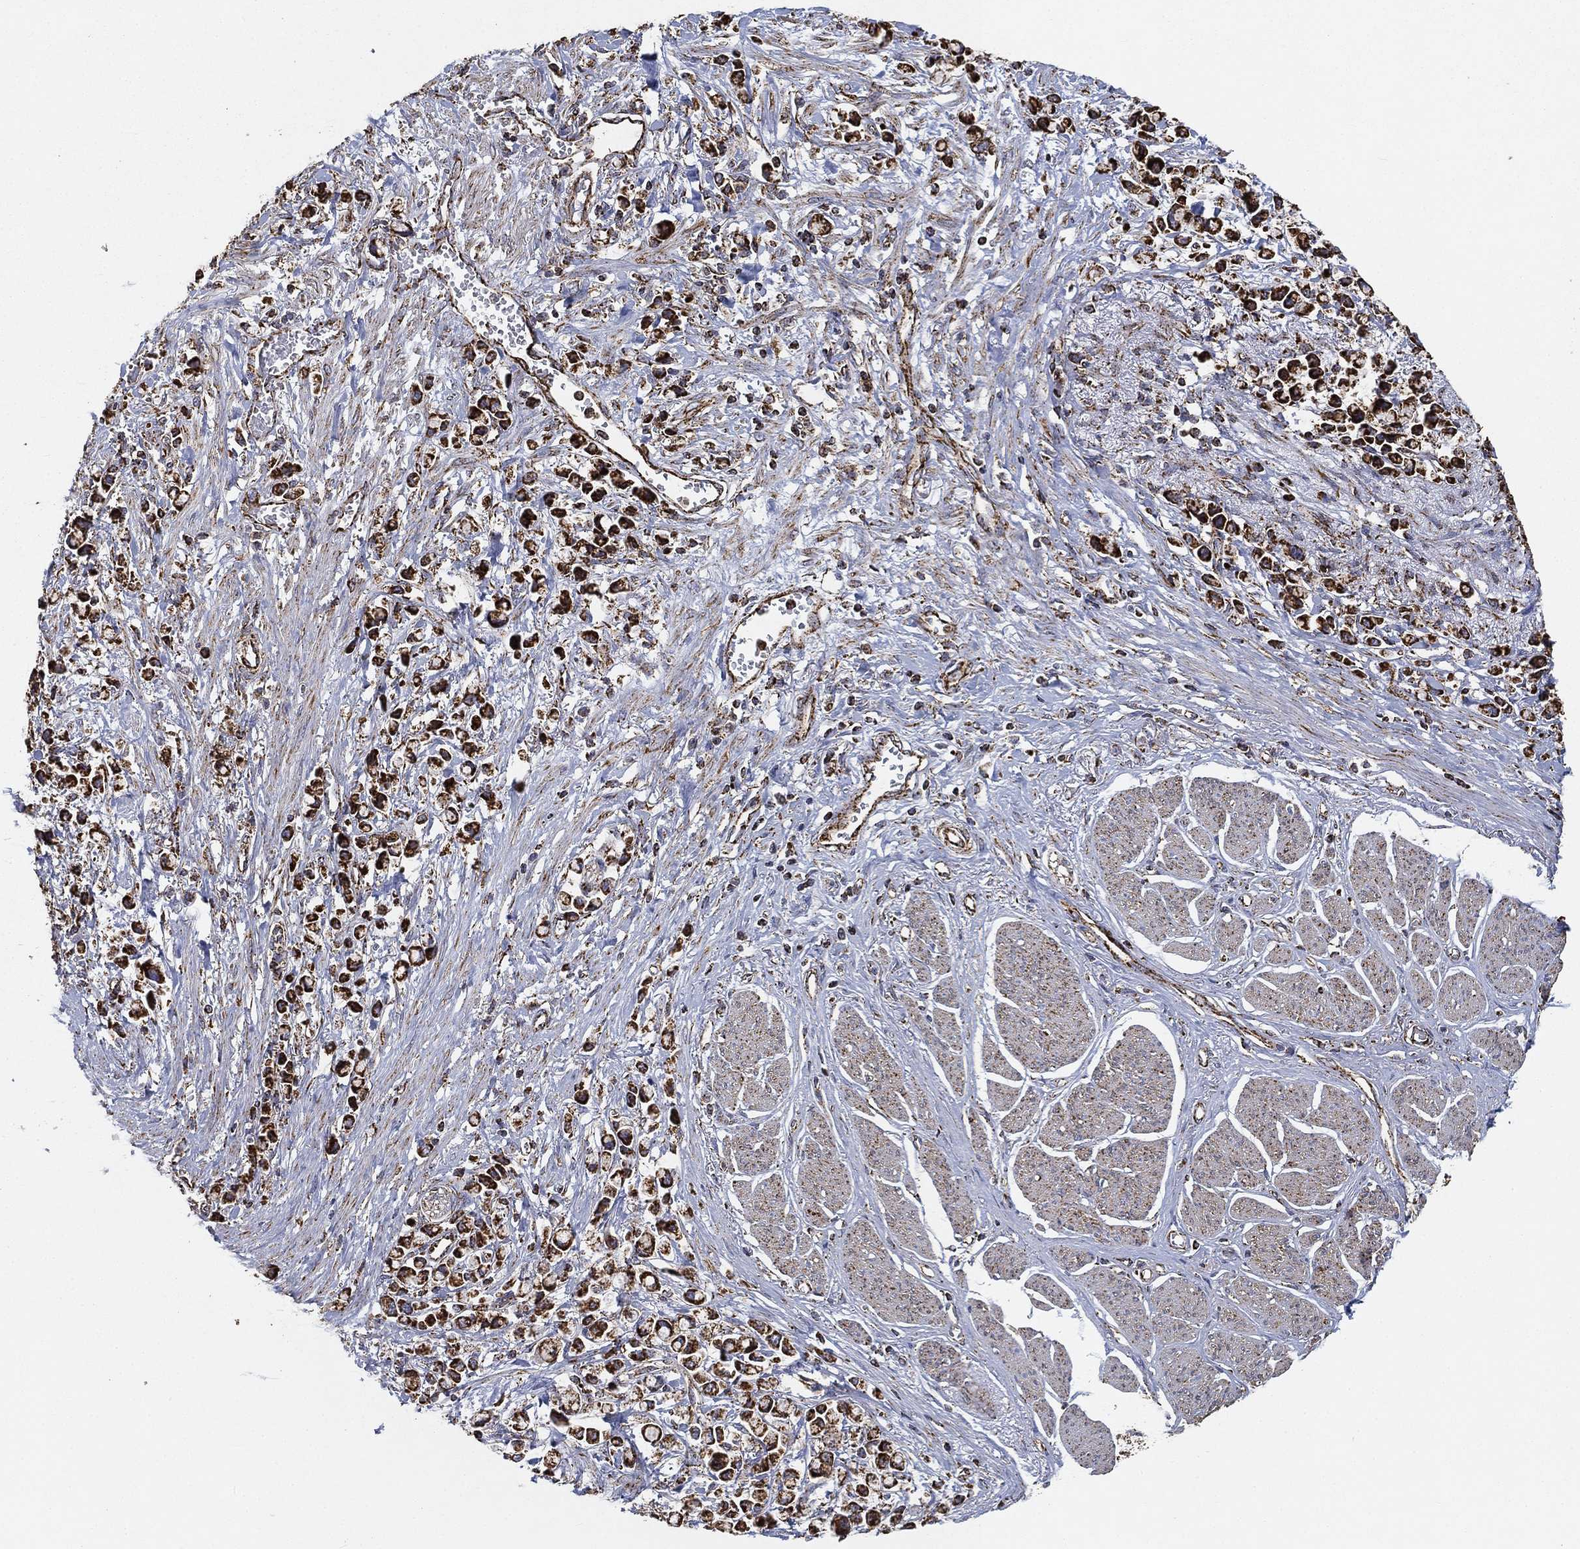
{"staining": {"intensity": "strong", "quantity": ">75%", "location": "cytoplasmic/membranous"}, "tissue": "stomach cancer", "cell_type": "Tumor cells", "image_type": "cancer", "snomed": [{"axis": "morphology", "description": "Adenocarcinoma, NOS"}, {"axis": "topography", "description": "Stomach"}], "caption": "IHC histopathology image of human stomach adenocarcinoma stained for a protein (brown), which reveals high levels of strong cytoplasmic/membranous positivity in about >75% of tumor cells.", "gene": "SLC38A7", "patient": {"sex": "female", "age": 81}}